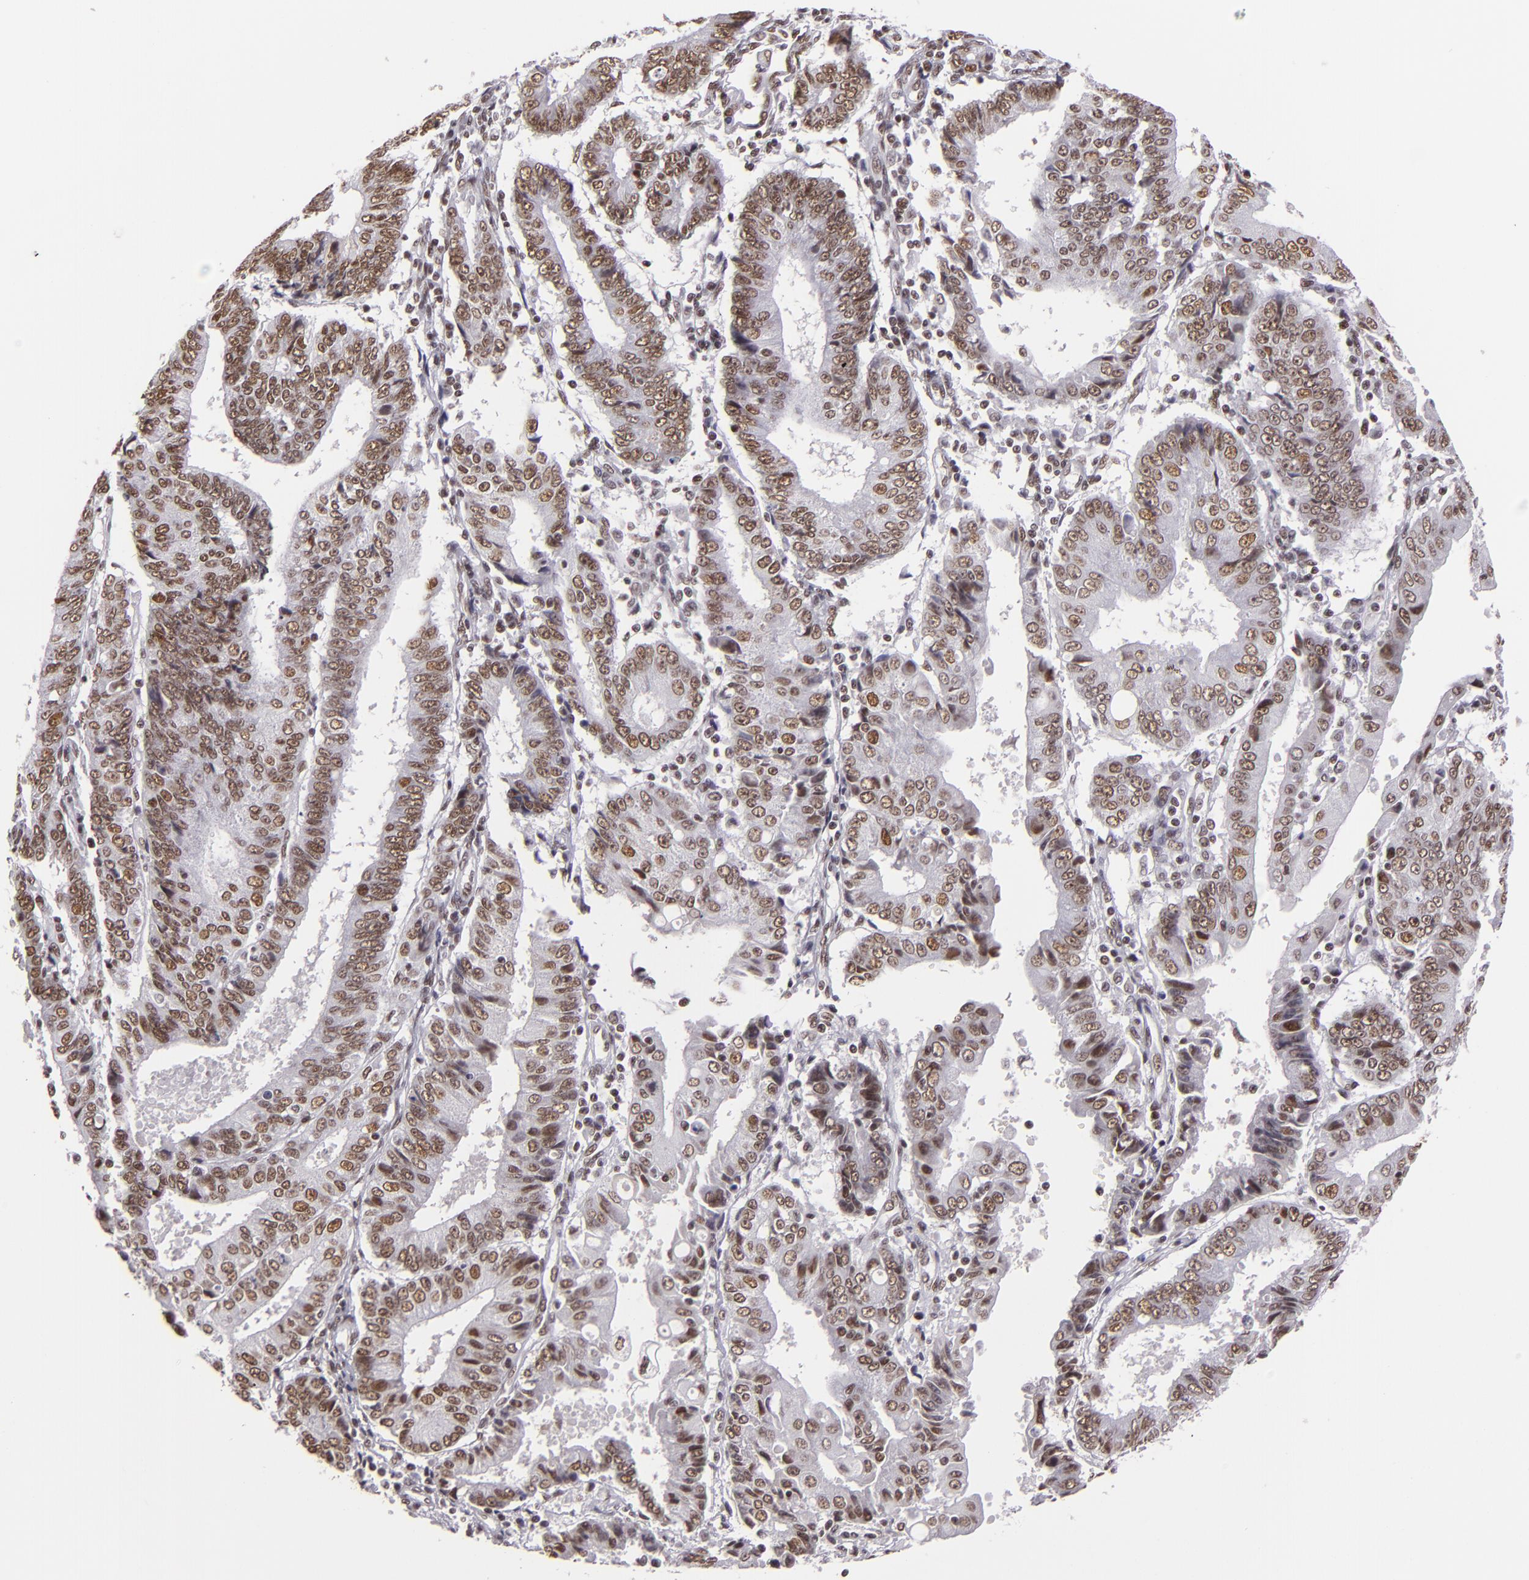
{"staining": {"intensity": "moderate", "quantity": ">75%", "location": "nuclear"}, "tissue": "endometrial cancer", "cell_type": "Tumor cells", "image_type": "cancer", "snomed": [{"axis": "morphology", "description": "Adenocarcinoma, NOS"}, {"axis": "topography", "description": "Endometrium"}], "caption": "Endometrial cancer stained with DAB immunohistochemistry (IHC) shows medium levels of moderate nuclear staining in about >75% of tumor cells. The protein is stained brown, and the nuclei are stained in blue (DAB (3,3'-diaminobenzidine) IHC with brightfield microscopy, high magnification).", "gene": "BRD8", "patient": {"sex": "female", "age": 75}}